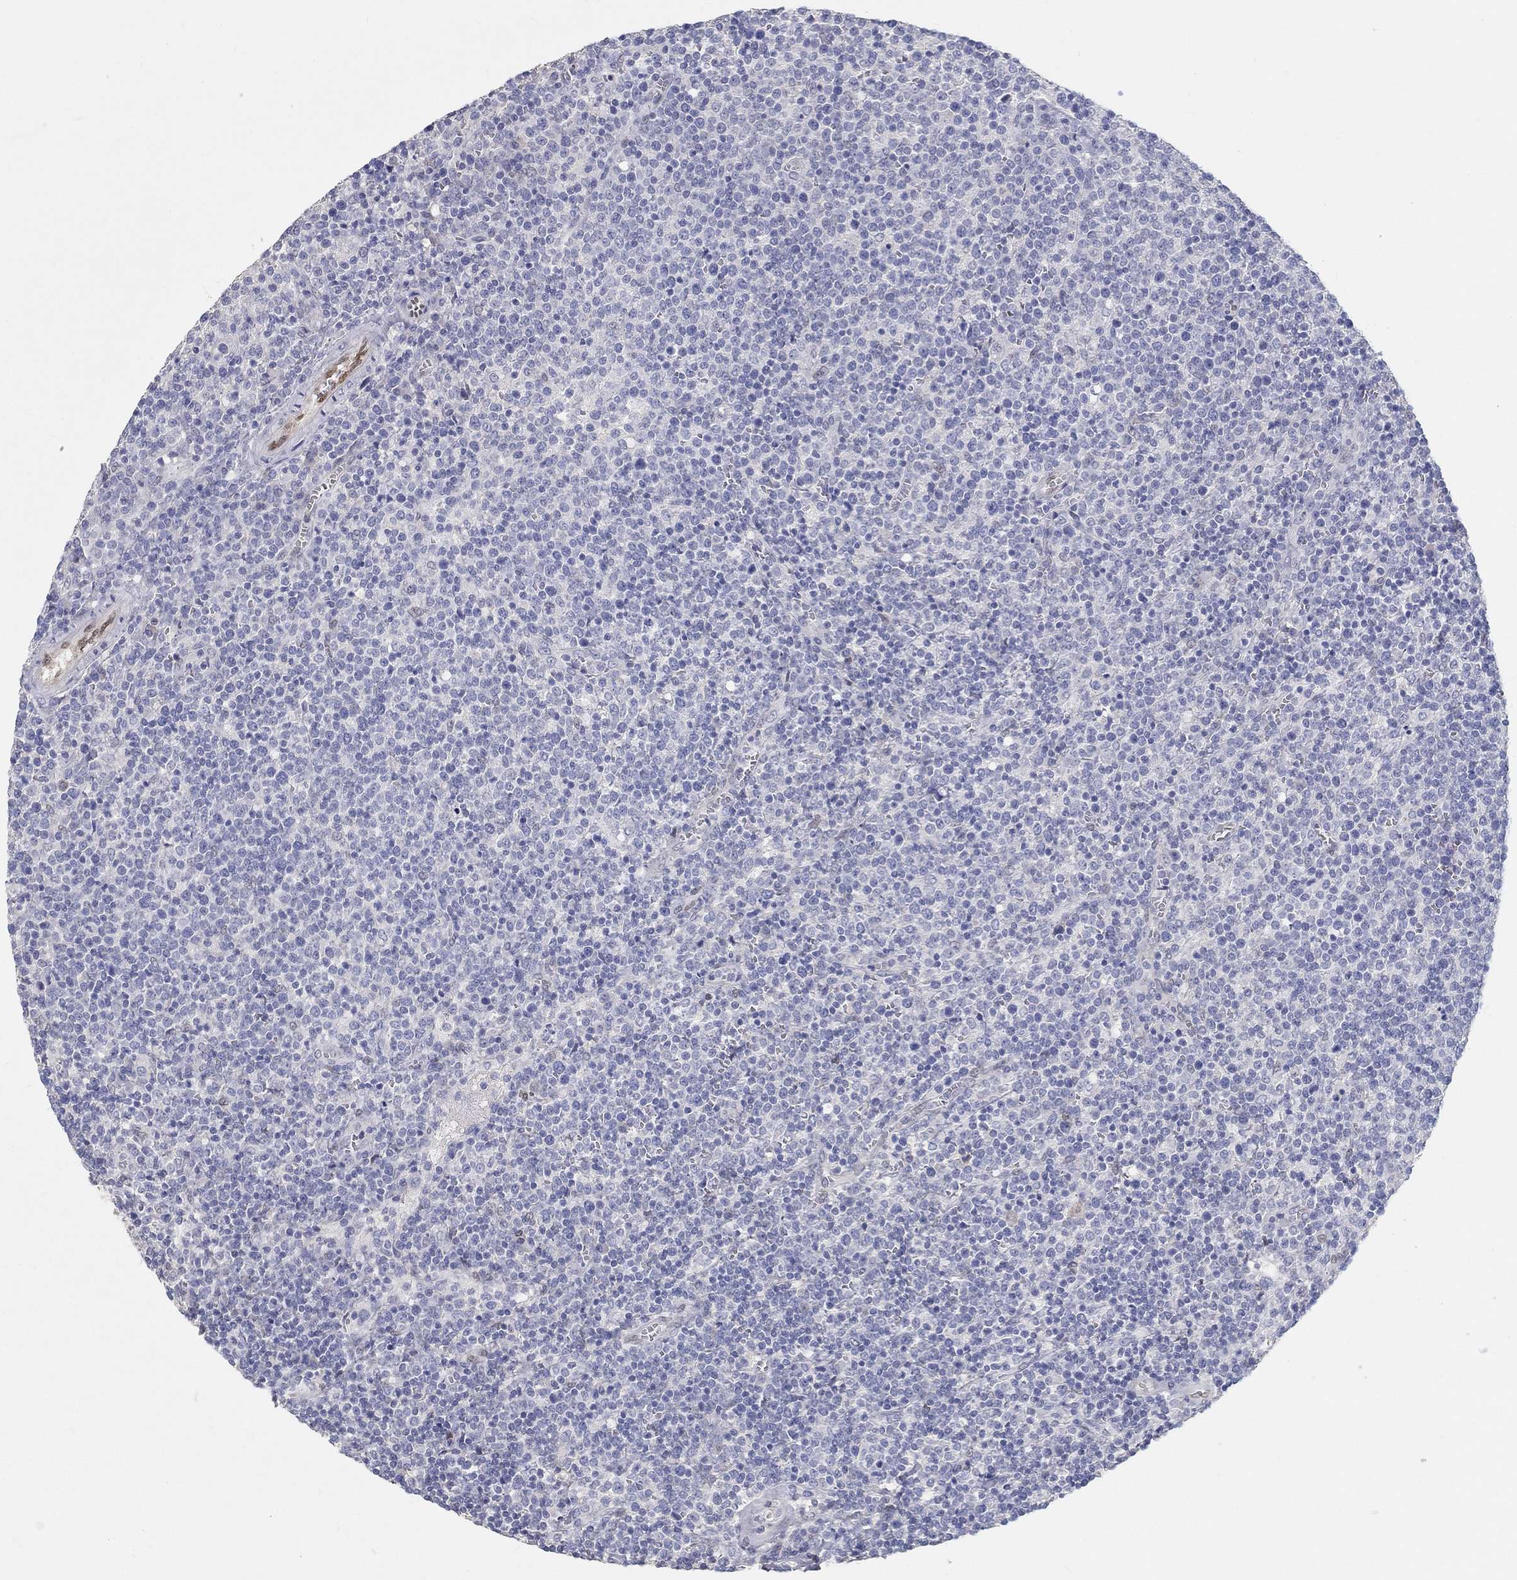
{"staining": {"intensity": "negative", "quantity": "none", "location": "none"}, "tissue": "lymphoma", "cell_type": "Tumor cells", "image_type": "cancer", "snomed": [{"axis": "morphology", "description": "Malignant lymphoma, non-Hodgkin's type, High grade"}, {"axis": "topography", "description": "Lymph node"}], "caption": "Tumor cells are negative for brown protein staining in high-grade malignant lymphoma, non-Hodgkin's type.", "gene": "FGF2", "patient": {"sex": "male", "age": 61}}